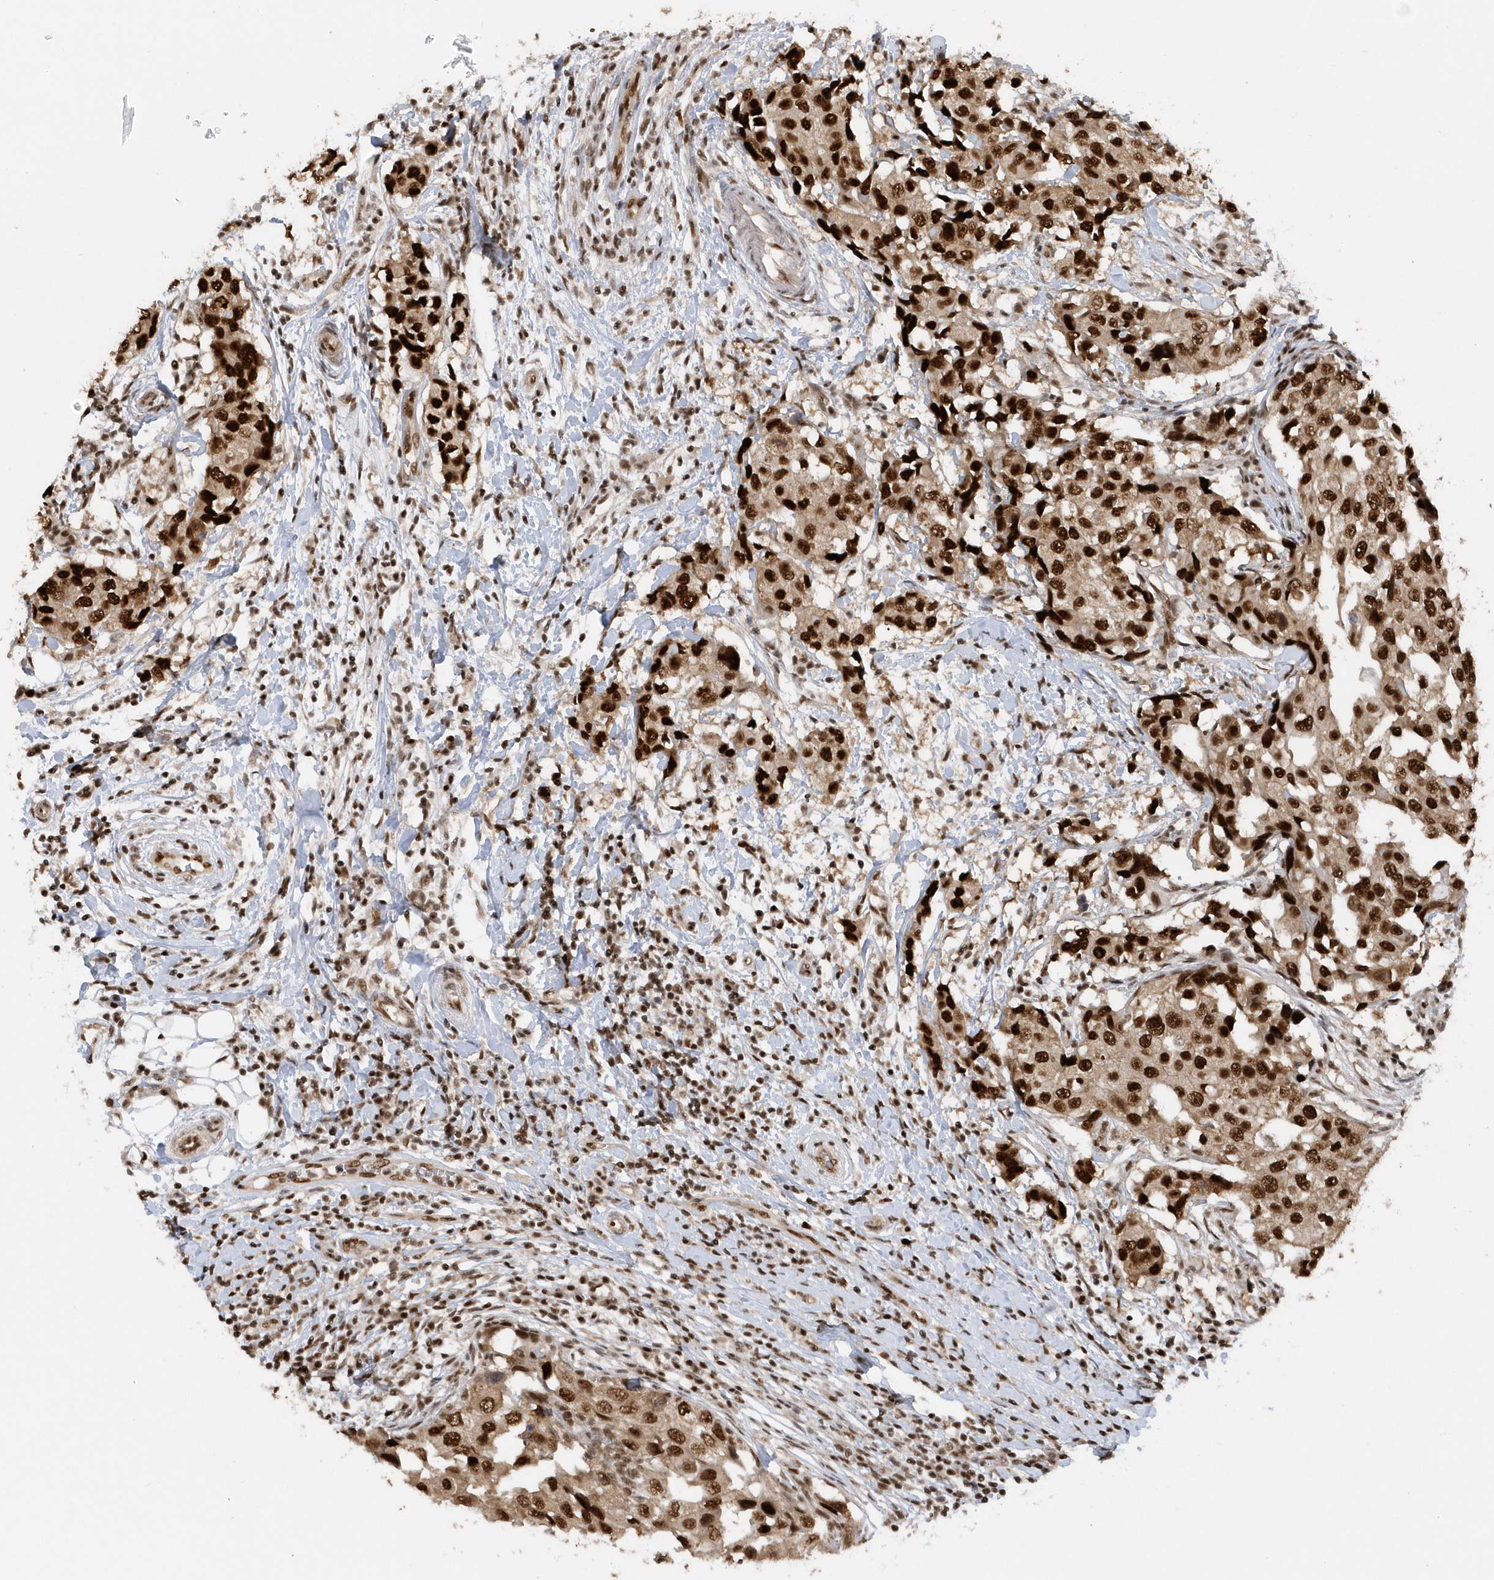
{"staining": {"intensity": "strong", "quantity": ">75%", "location": "nuclear"}, "tissue": "breast cancer", "cell_type": "Tumor cells", "image_type": "cancer", "snomed": [{"axis": "morphology", "description": "Duct carcinoma"}, {"axis": "topography", "description": "Breast"}], "caption": "A brown stain labels strong nuclear expression of a protein in human breast infiltrating ductal carcinoma tumor cells.", "gene": "SEPHS1", "patient": {"sex": "female", "age": 27}}